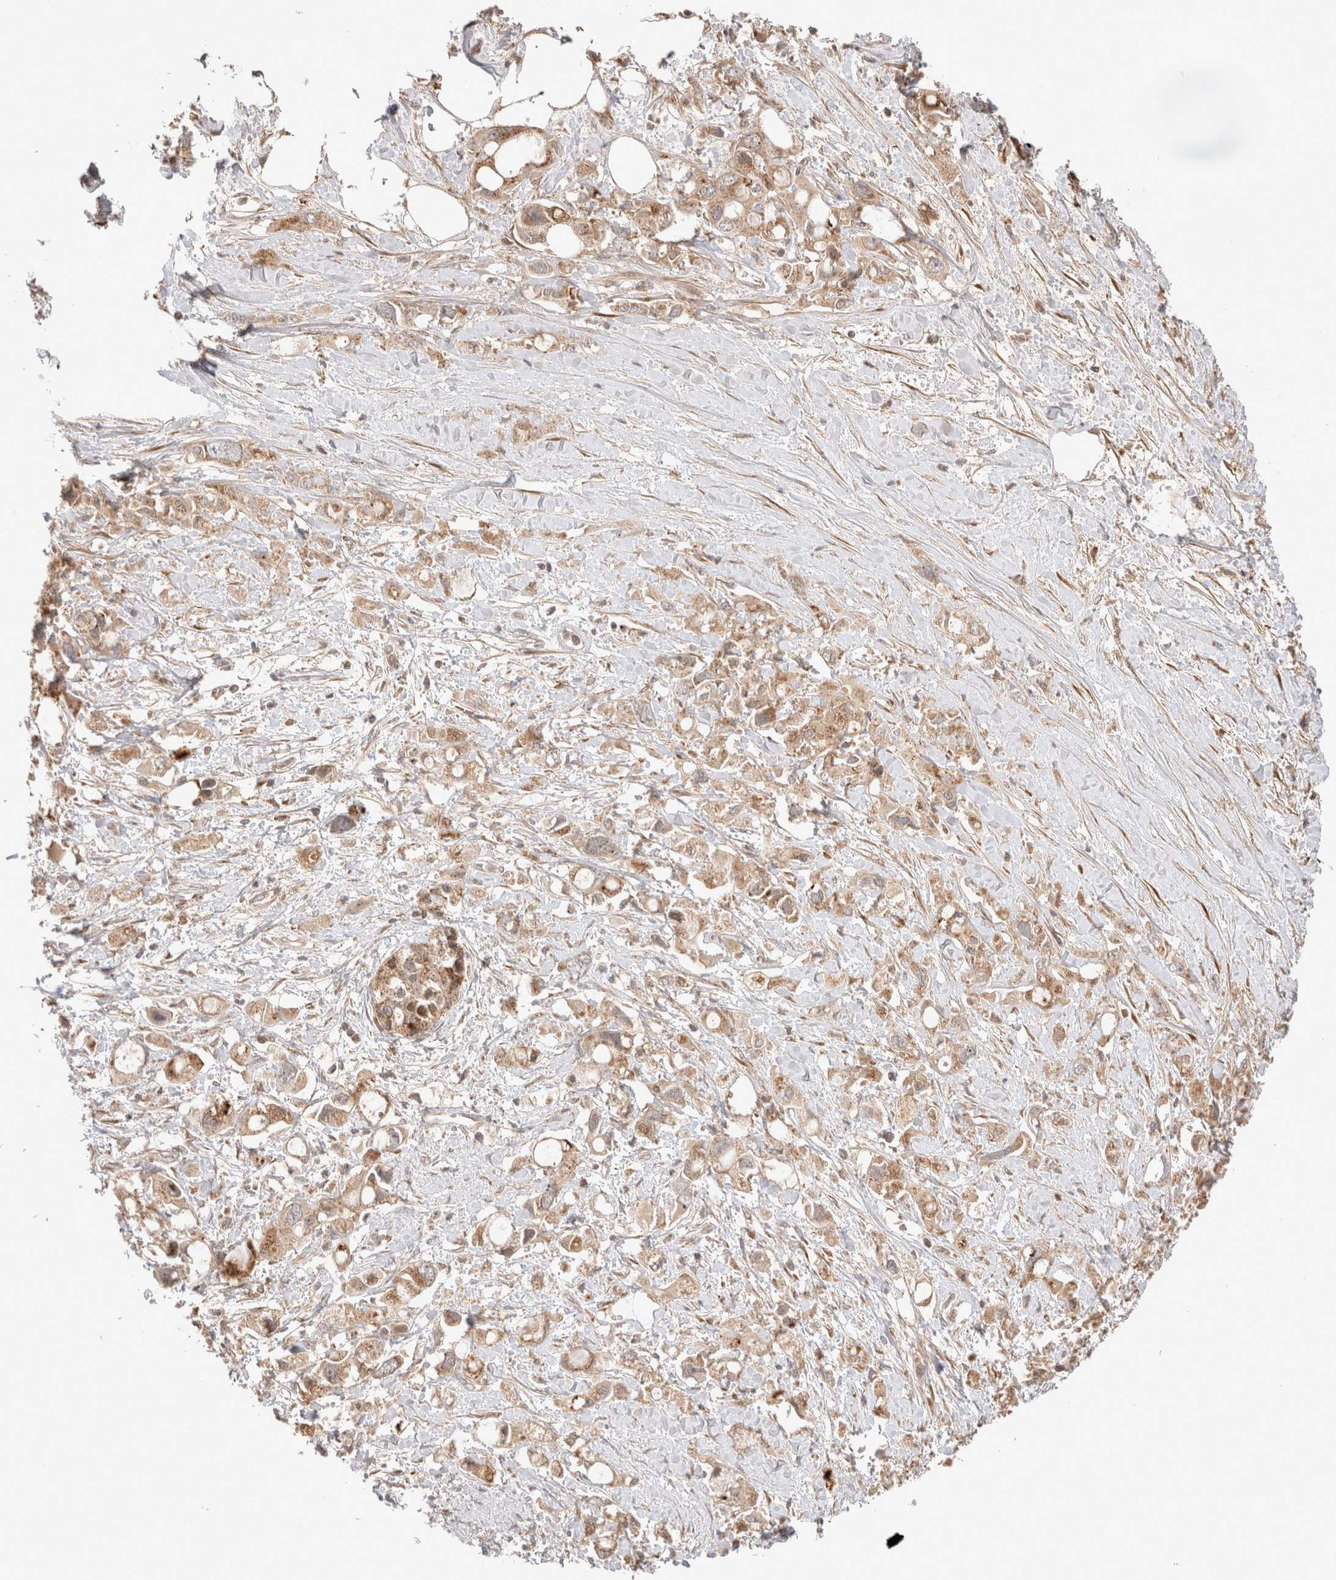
{"staining": {"intensity": "weak", "quantity": ">75%", "location": "cytoplasmic/membranous"}, "tissue": "pancreatic cancer", "cell_type": "Tumor cells", "image_type": "cancer", "snomed": [{"axis": "morphology", "description": "Adenocarcinoma, NOS"}, {"axis": "topography", "description": "Pancreas"}], "caption": "Protein analysis of pancreatic cancer (adenocarcinoma) tissue reveals weak cytoplasmic/membranous expression in about >75% of tumor cells.", "gene": "VPS28", "patient": {"sex": "female", "age": 56}}